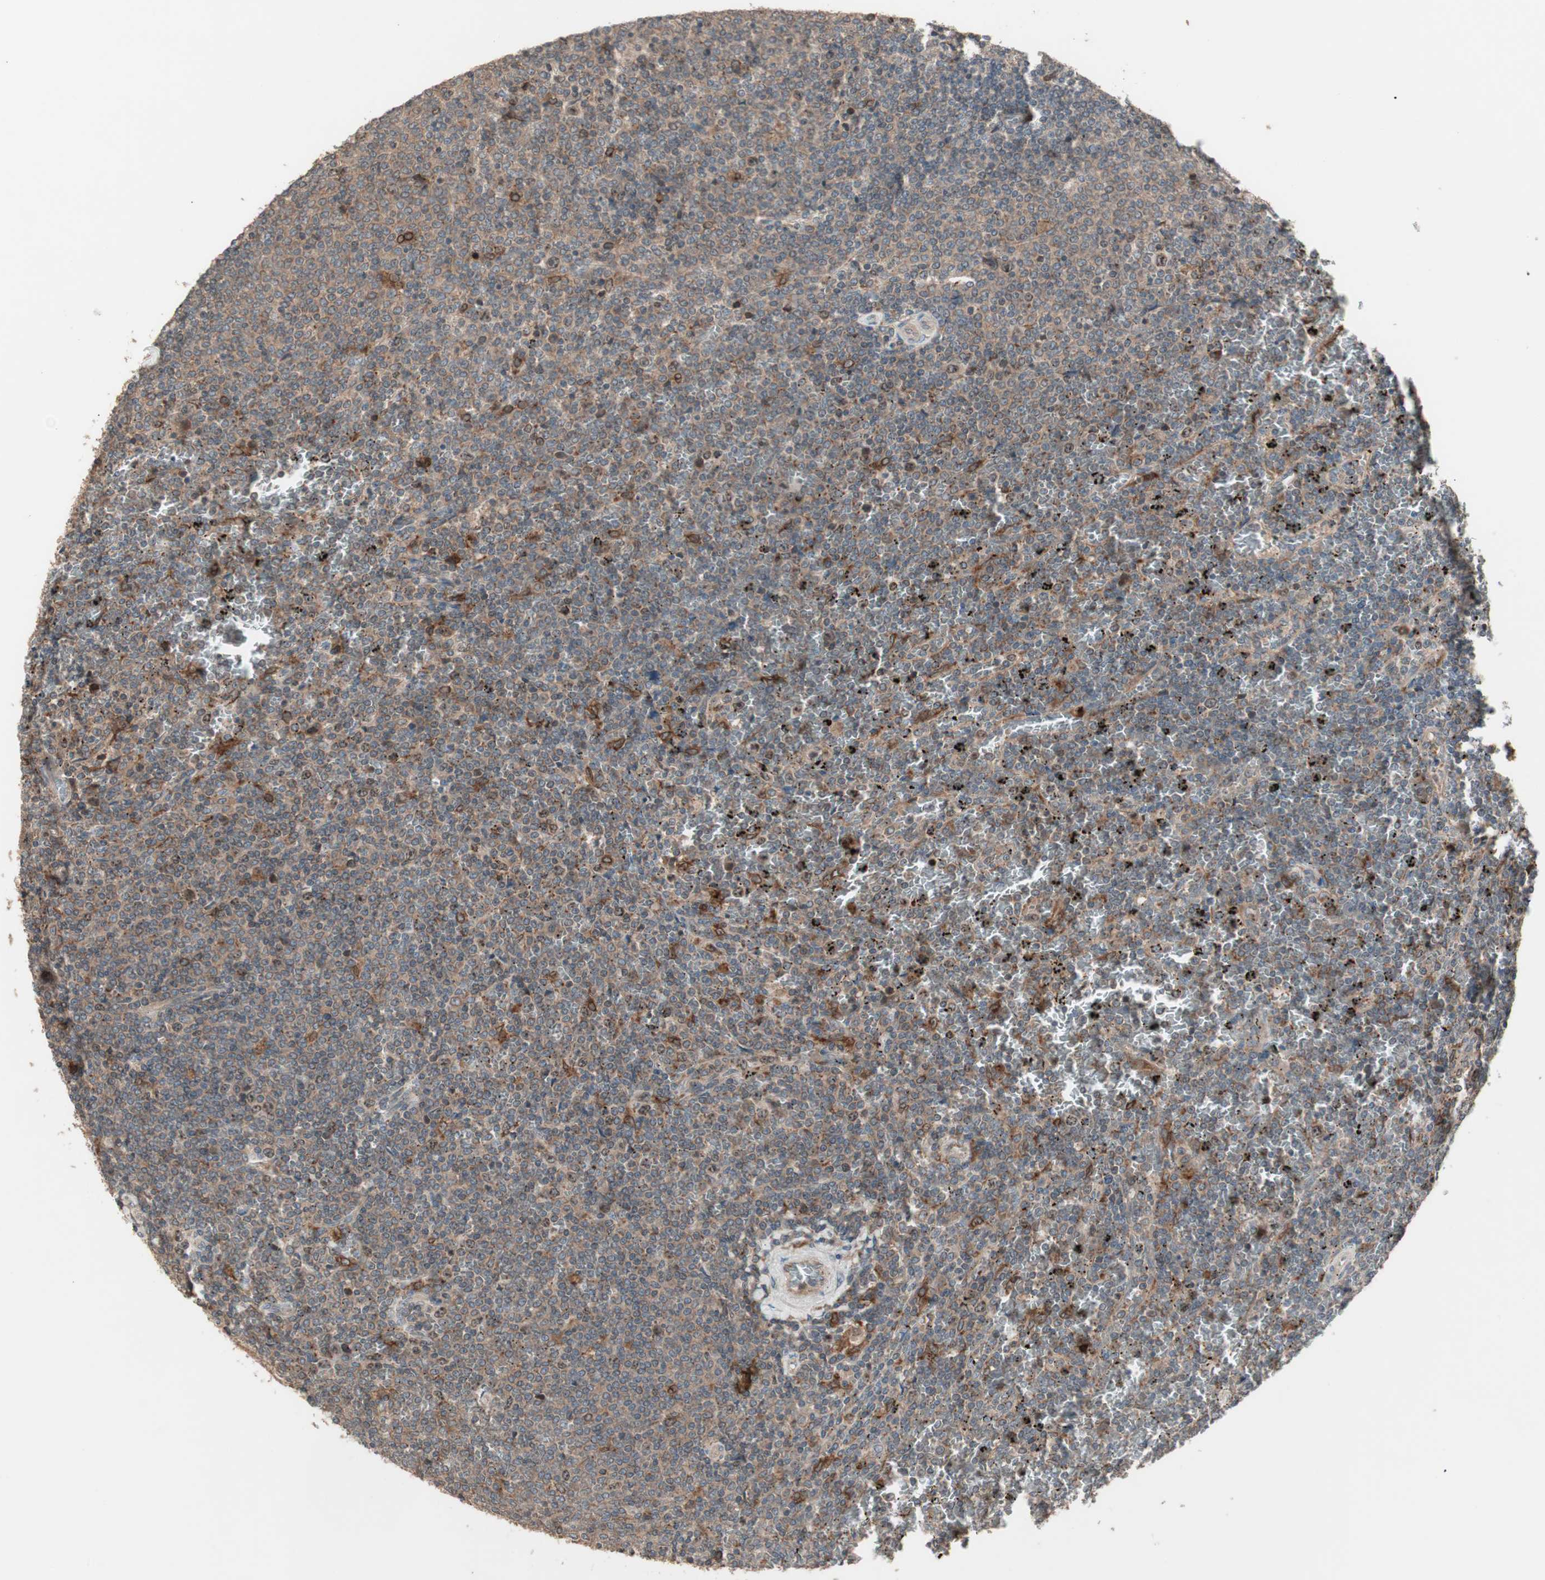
{"staining": {"intensity": "moderate", "quantity": ">75%", "location": "cytoplasmic/membranous"}, "tissue": "lymphoma", "cell_type": "Tumor cells", "image_type": "cancer", "snomed": [{"axis": "morphology", "description": "Malignant lymphoma, non-Hodgkin's type, Low grade"}, {"axis": "topography", "description": "Spleen"}], "caption": "Immunohistochemical staining of malignant lymphoma, non-Hodgkin's type (low-grade) displays medium levels of moderate cytoplasmic/membranous protein positivity in approximately >75% of tumor cells. The protein of interest is shown in brown color, while the nuclei are stained blue.", "gene": "ATP6AP2", "patient": {"sex": "female", "age": 77}}